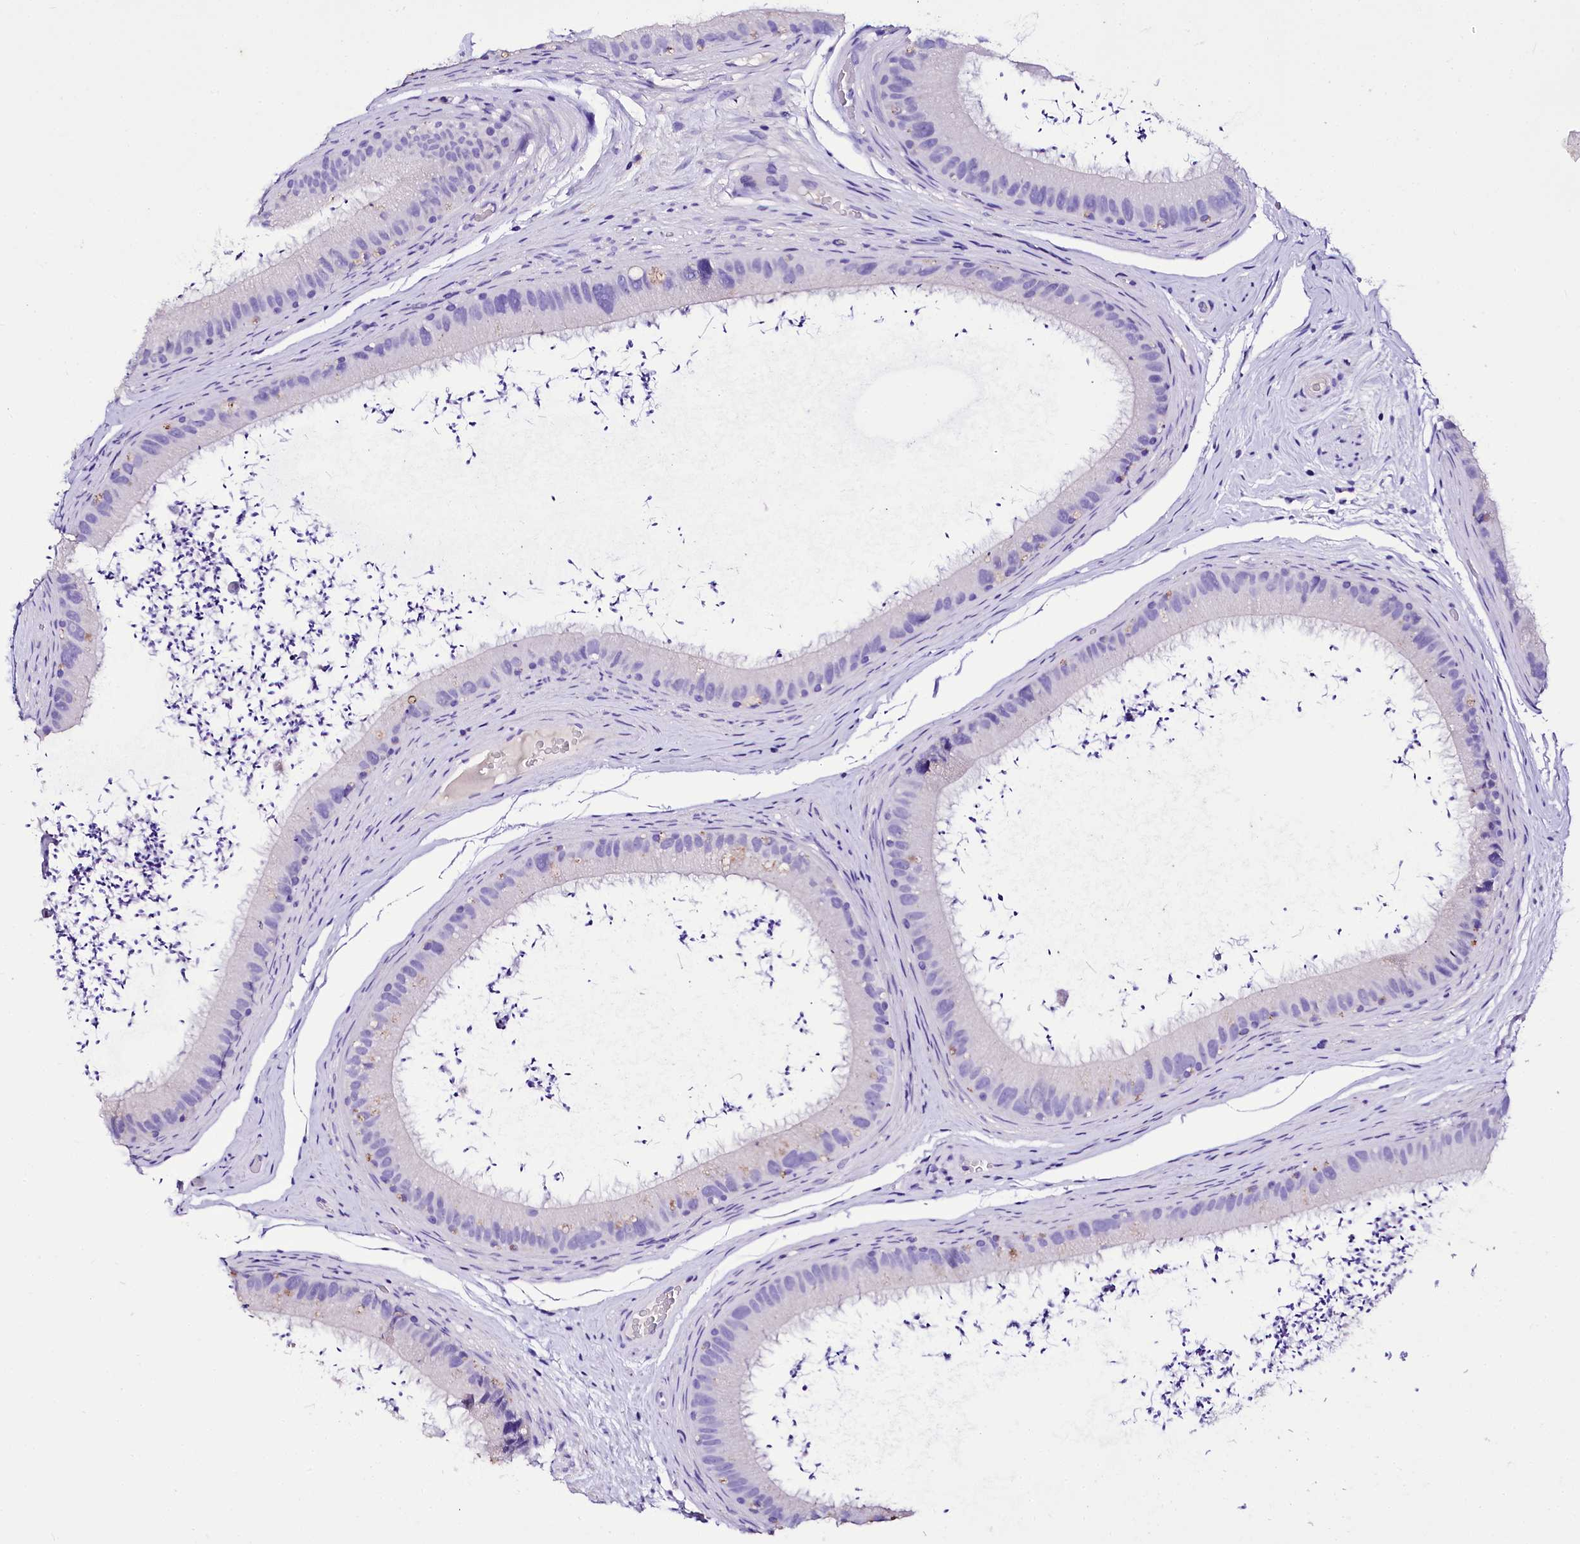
{"staining": {"intensity": "moderate", "quantity": "<25%", "location": "cytoplasmic/membranous"}, "tissue": "epididymis", "cell_type": "Glandular cells", "image_type": "normal", "snomed": [{"axis": "morphology", "description": "Normal tissue, NOS"}, {"axis": "topography", "description": "Epididymis, spermatic cord, NOS"}], "caption": "Approximately <25% of glandular cells in unremarkable epididymis display moderate cytoplasmic/membranous protein expression as visualized by brown immunohistochemical staining.", "gene": "A2ML1", "patient": {"sex": "male", "age": 50}}